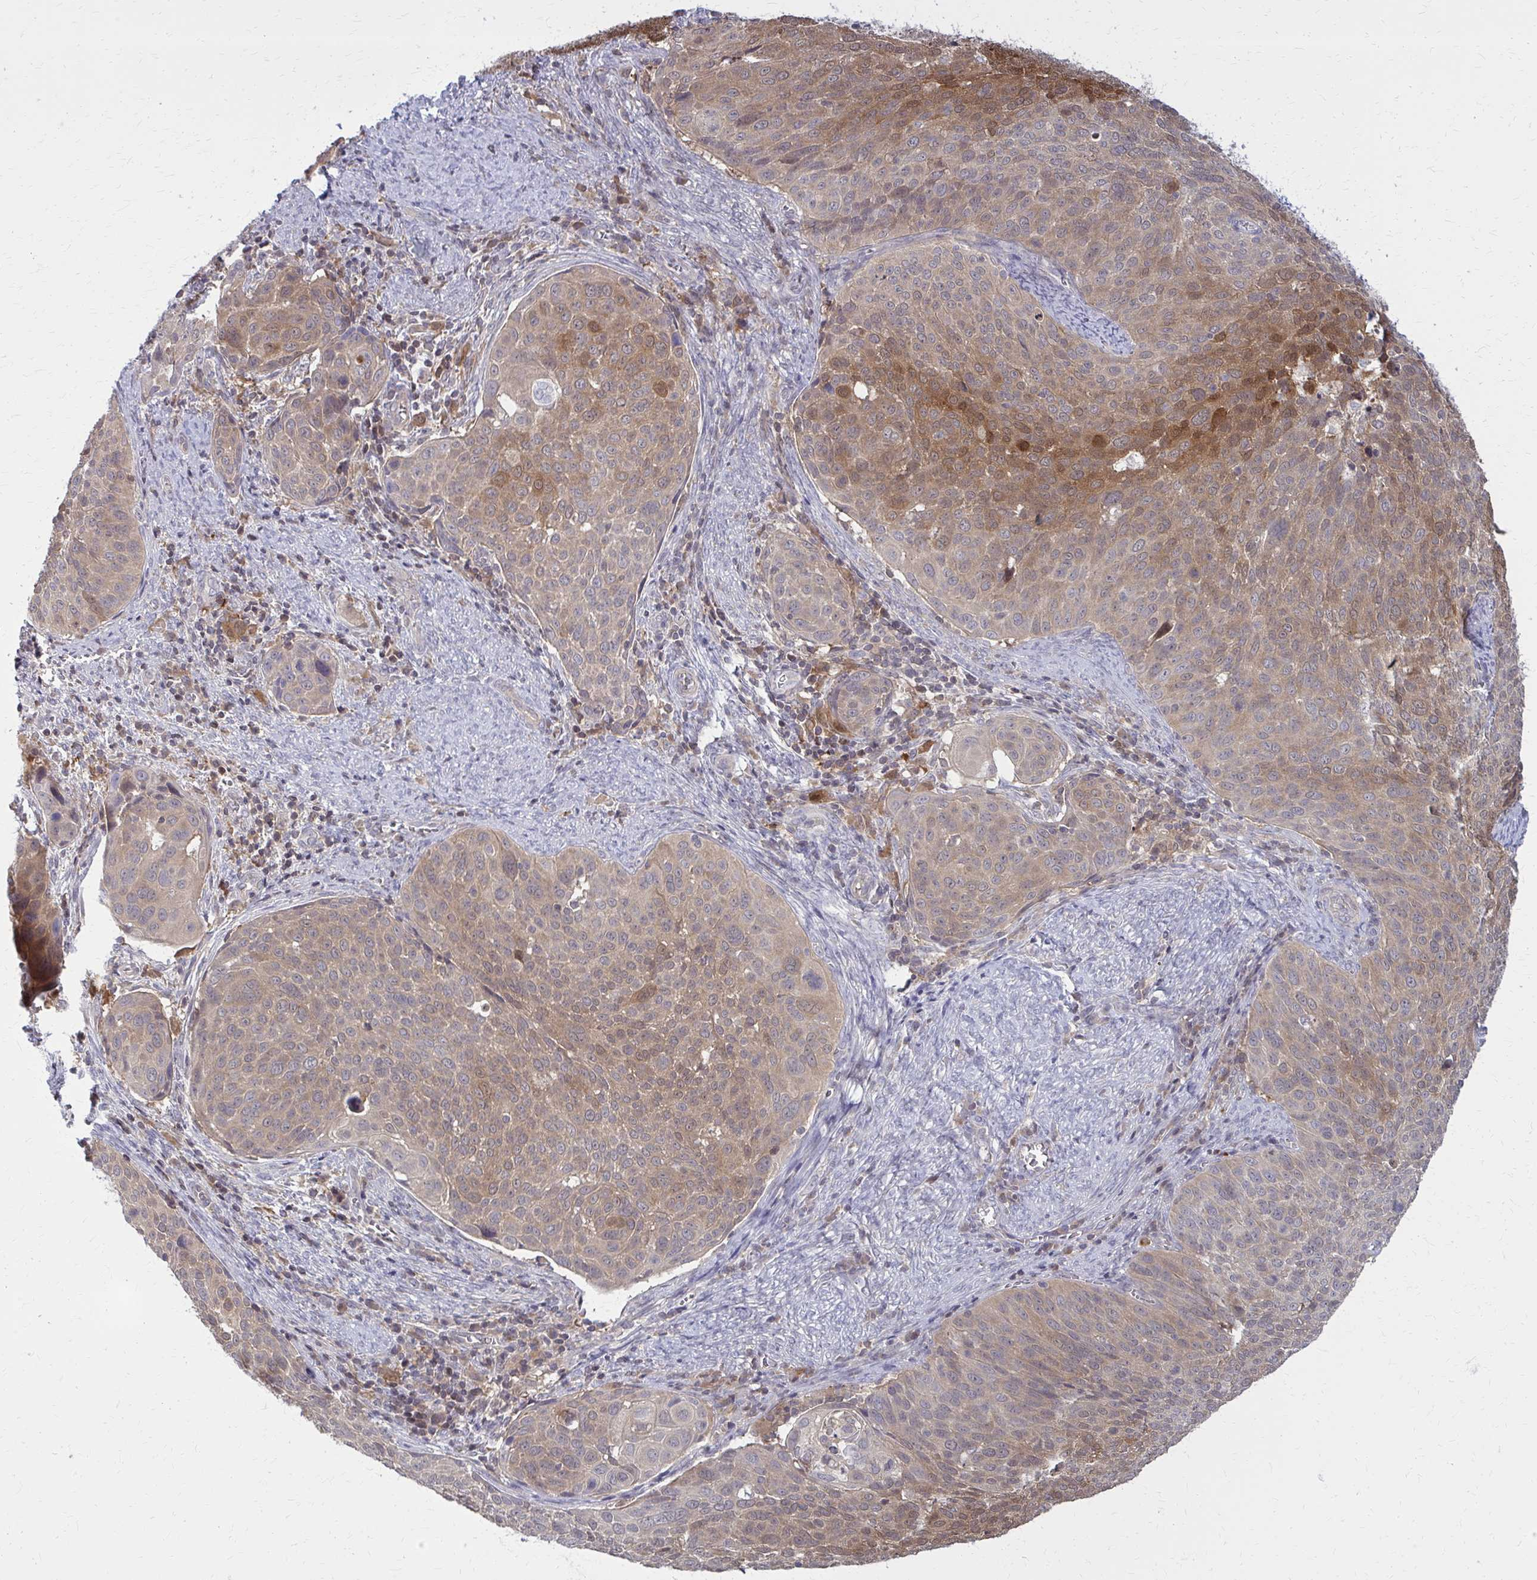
{"staining": {"intensity": "moderate", "quantity": "25%-75%", "location": "cytoplasmic/membranous"}, "tissue": "cervical cancer", "cell_type": "Tumor cells", "image_type": "cancer", "snomed": [{"axis": "morphology", "description": "Squamous cell carcinoma, NOS"}, {"axis": "topography", "description": "Cervix"}], "caption": "Protein staining of squamous cell carcinoma (cervical) tissue reveals moderate cytoplasmic/membranous positivity in approximately 25%-75% of tumor cells.", "gene": "DBI", "patient": {"sex": "female", "age": 39}}